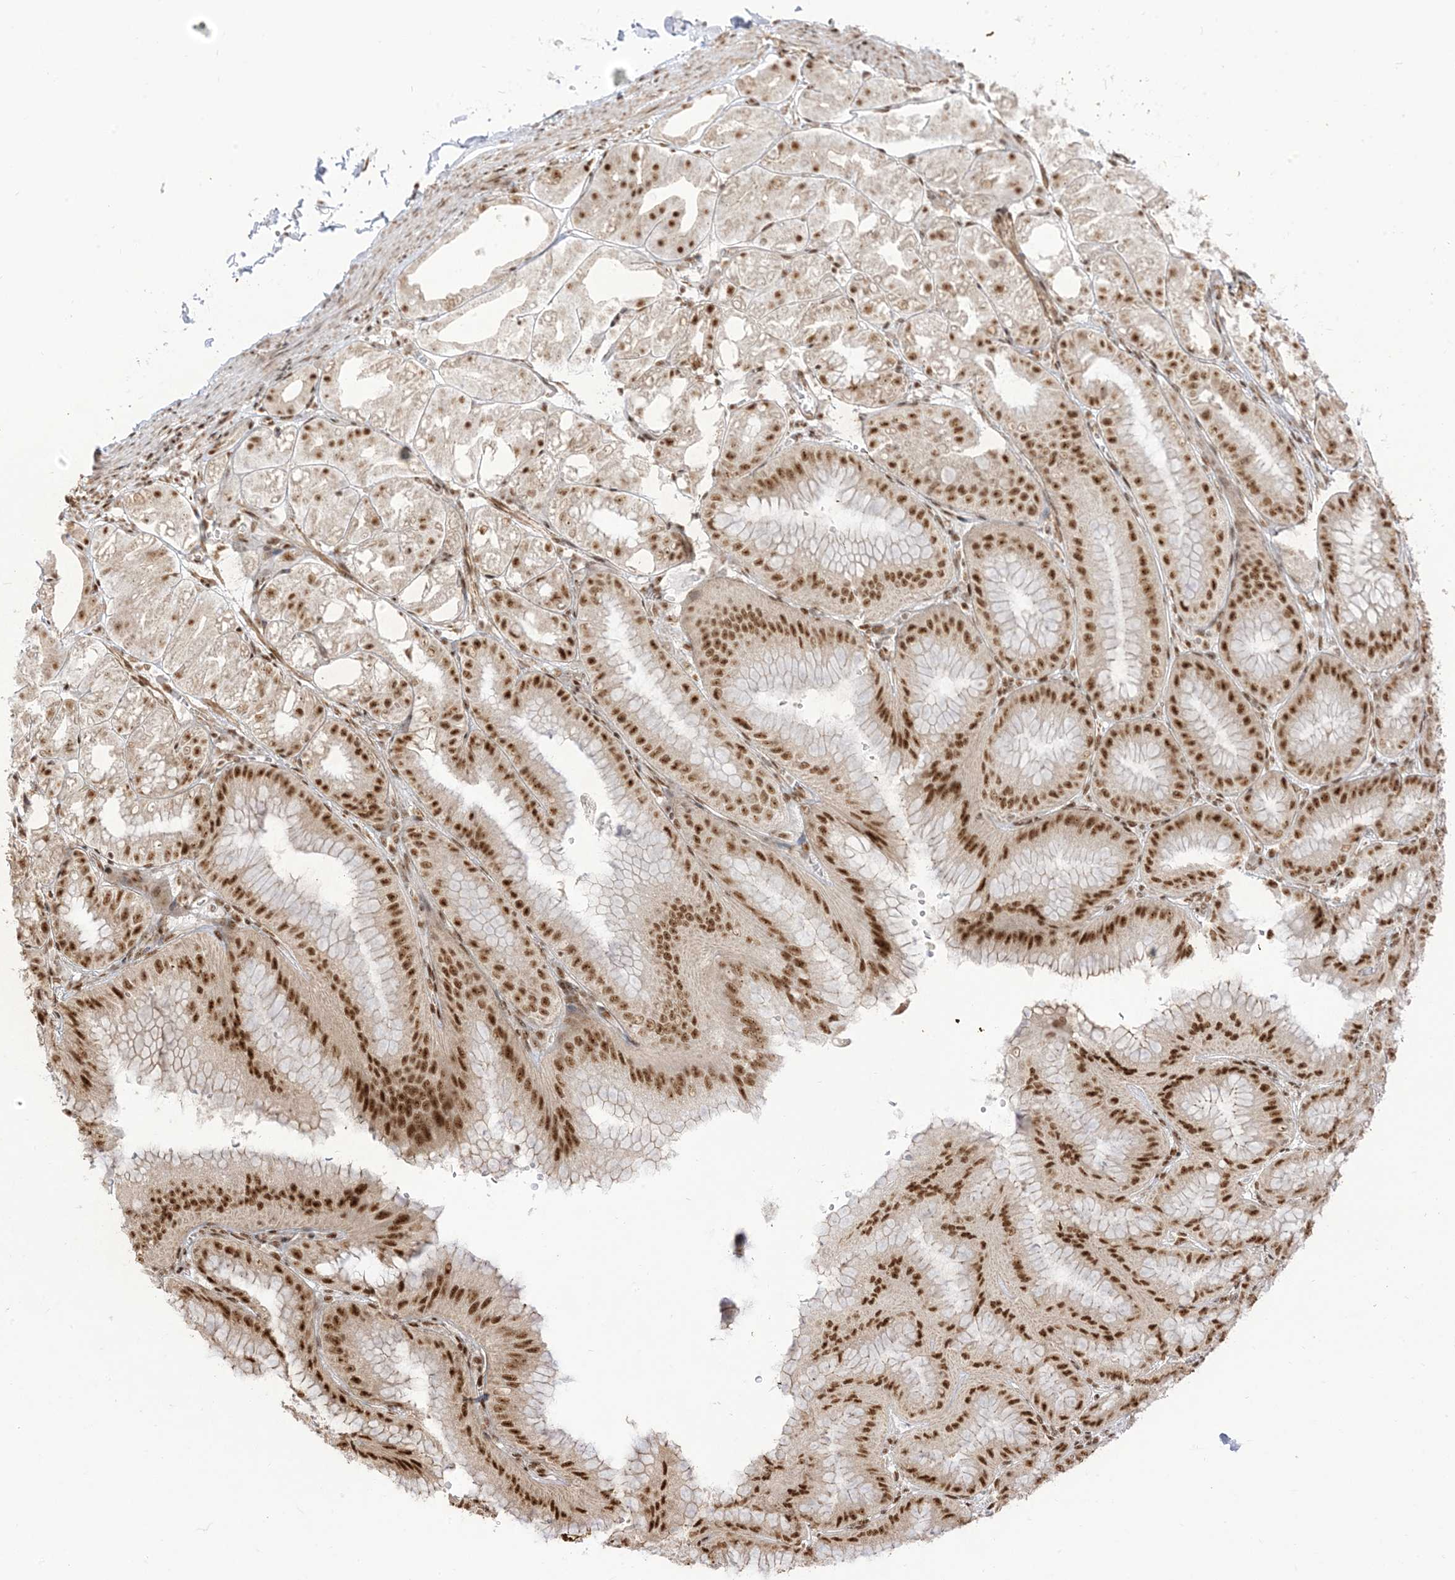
{"staining": {"intensity": "strong", "quantity": ">75%", "location": "nuclear"}, "tissue": "stomach", "cell_type": "Glandular cells", "image_type": "normal", "snomed": [{"axis": "morphology", "description": "Normal tissue, NOS"}, {"axis": "topography", "description": "Stomach, lower"}], "caption": "The immunohistochemical stain shows strong nuclear positivity in glandular cells of unremarkable stomach. The staining was performed using DAB (3,3'-diaminobenzidine), with brown indicating positive protein expression. Nuclei are stained blue with hematoxylin.", "gene": "ARGLU1", "patient": {"sex": "male", "age": 71}}